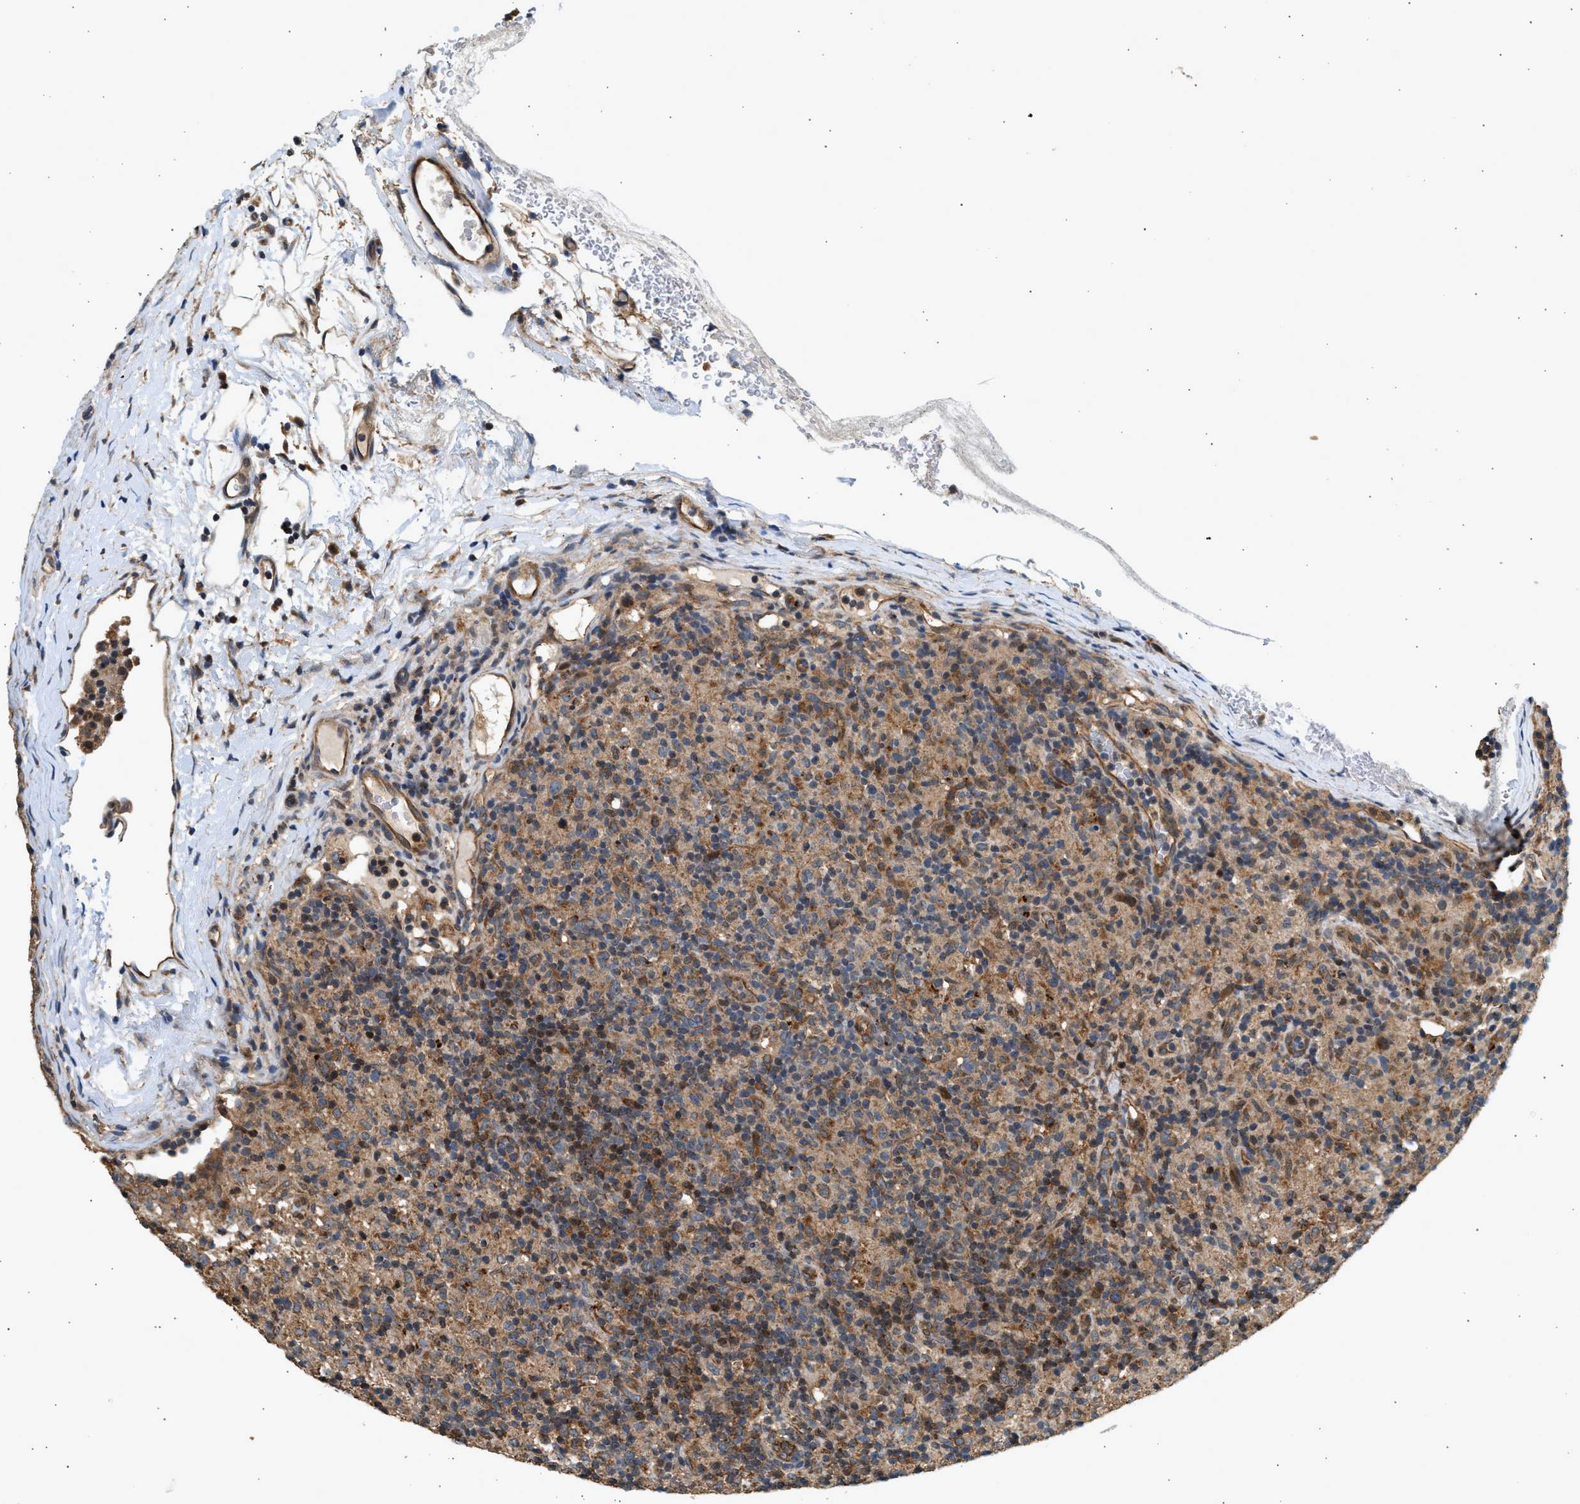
{"staining": {"intensity": "moderate", "quantity": ">75%", "location": "cytoplasmic/membranous"}, "tissue": "lymphoma", "cell_type": "Tumor cells", "image_type": "cancer", "snomed": [{"axis": "morphology", "description": "Hodgkin's disease, NOS"}, {"axis": "topography", "description": "Lymph node"}], "caption": "Immunohistochemistry staining of lymphoma, which reveals medium levels of moderate cytoplasmic/membranous positivity in about >75% of tumor cells indicating moderate cytoplasmic/membranous protein expression. The staining was performed using DAB (3,3'-diaminobenzidine) (brown) for protein detection and nuclei were counterstained in hematoxylin (blue).", "gene": "DUSP14", "patient": {"sex": "male", "age": 70}}